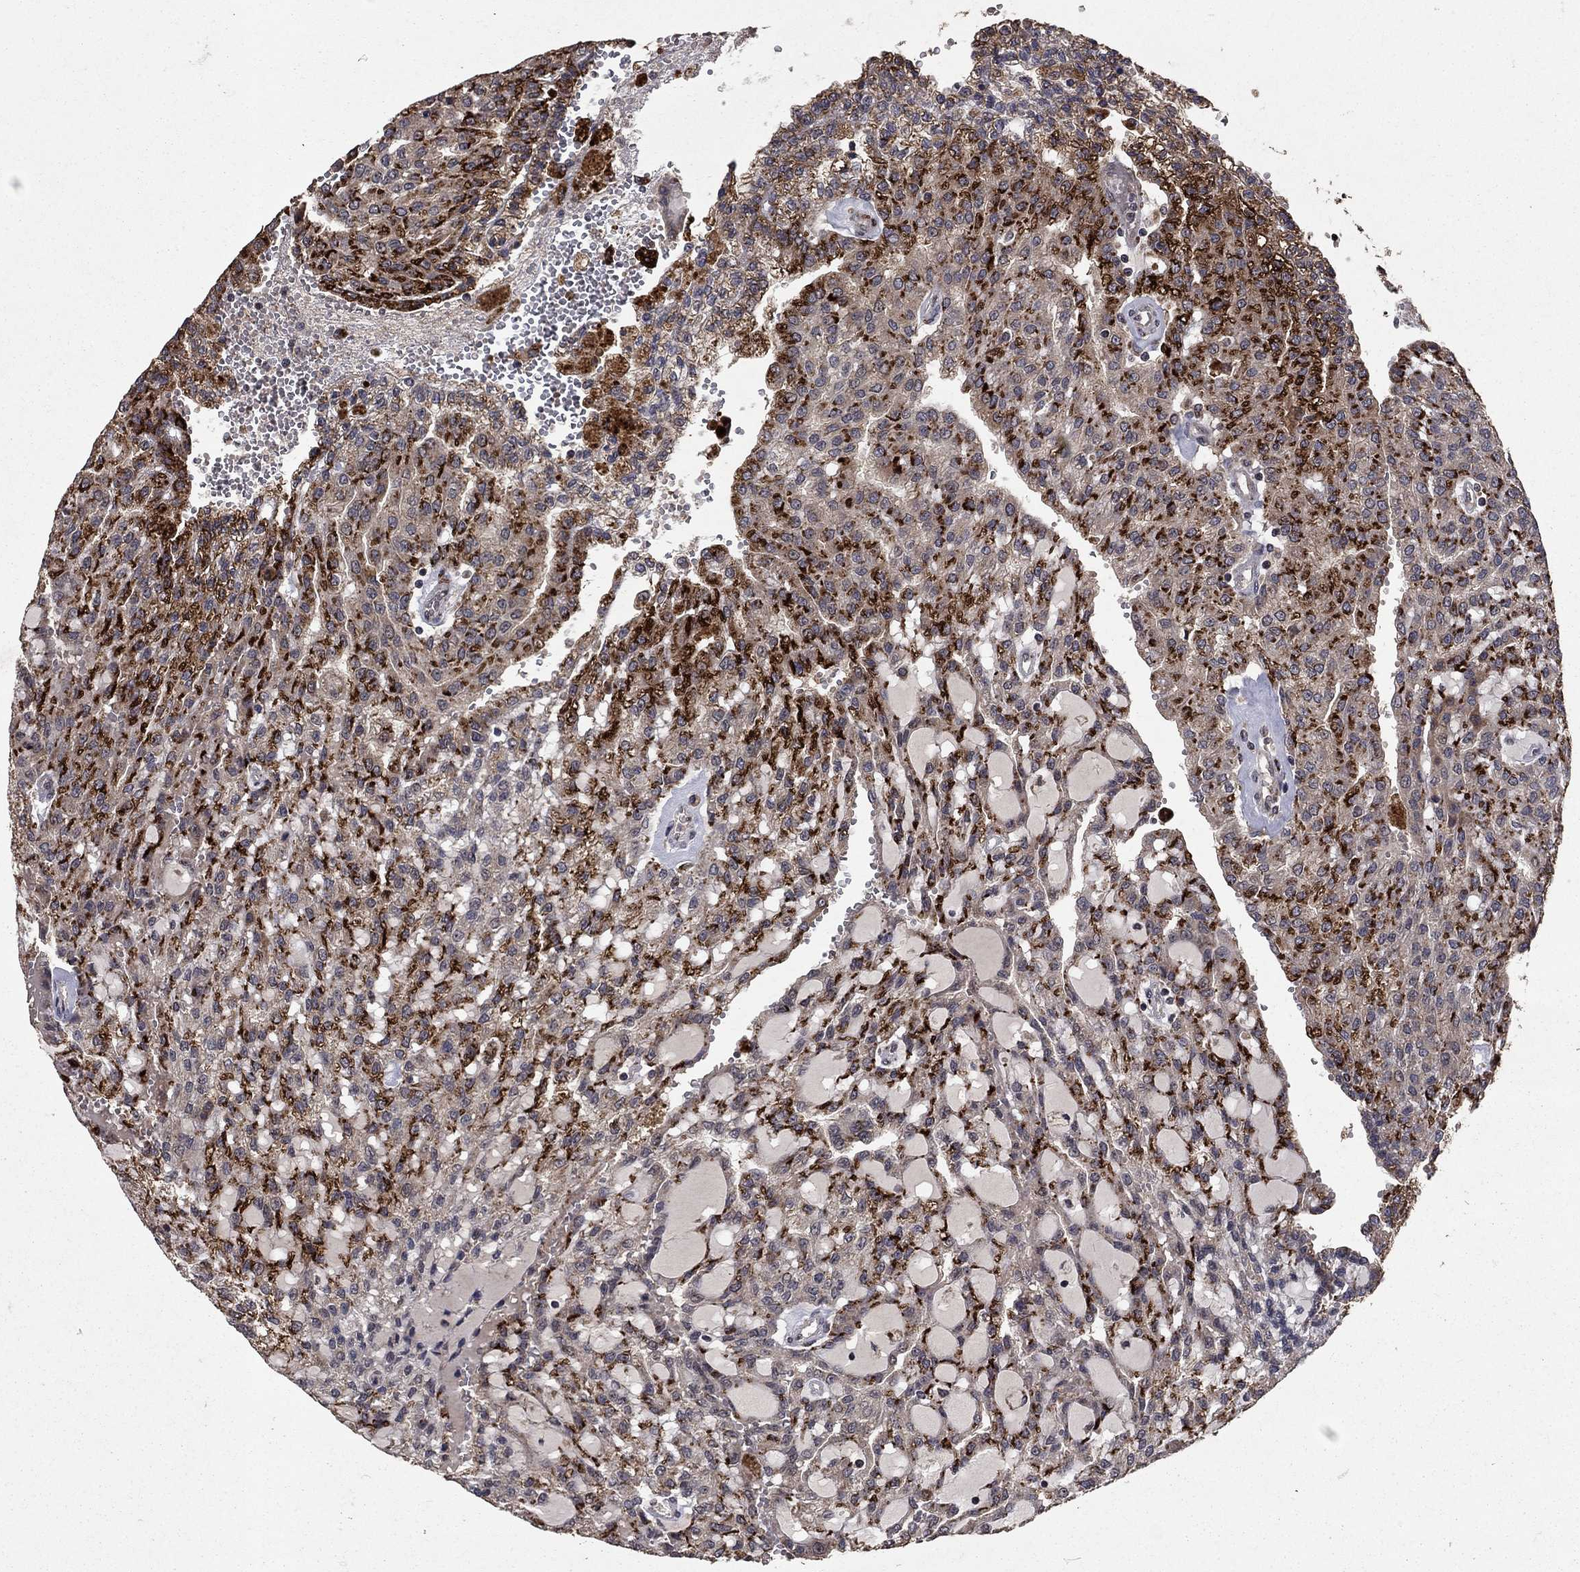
{"staining": {"intensity": "strong", "quantity": ">75%", "location": "cytoplasmic/membranous"}, "tissue": "renal cancer", "cell_type": "Tumor cells", "image_type": "cancer", "snomed": [{"axis": "morphology", "description": "Adenocarcinoma, NOS"}, {"axis": "topography", "description": "Kidney"}], "caption": "Renal adenocarcinoma stained with immunohistochemistry (IHC) exhibits strong cytoplasmic/membranous staining in approximately >75% of tumor cells.", "gene": "DHRS1", "patient": {"sex": "male", "age": 63}}